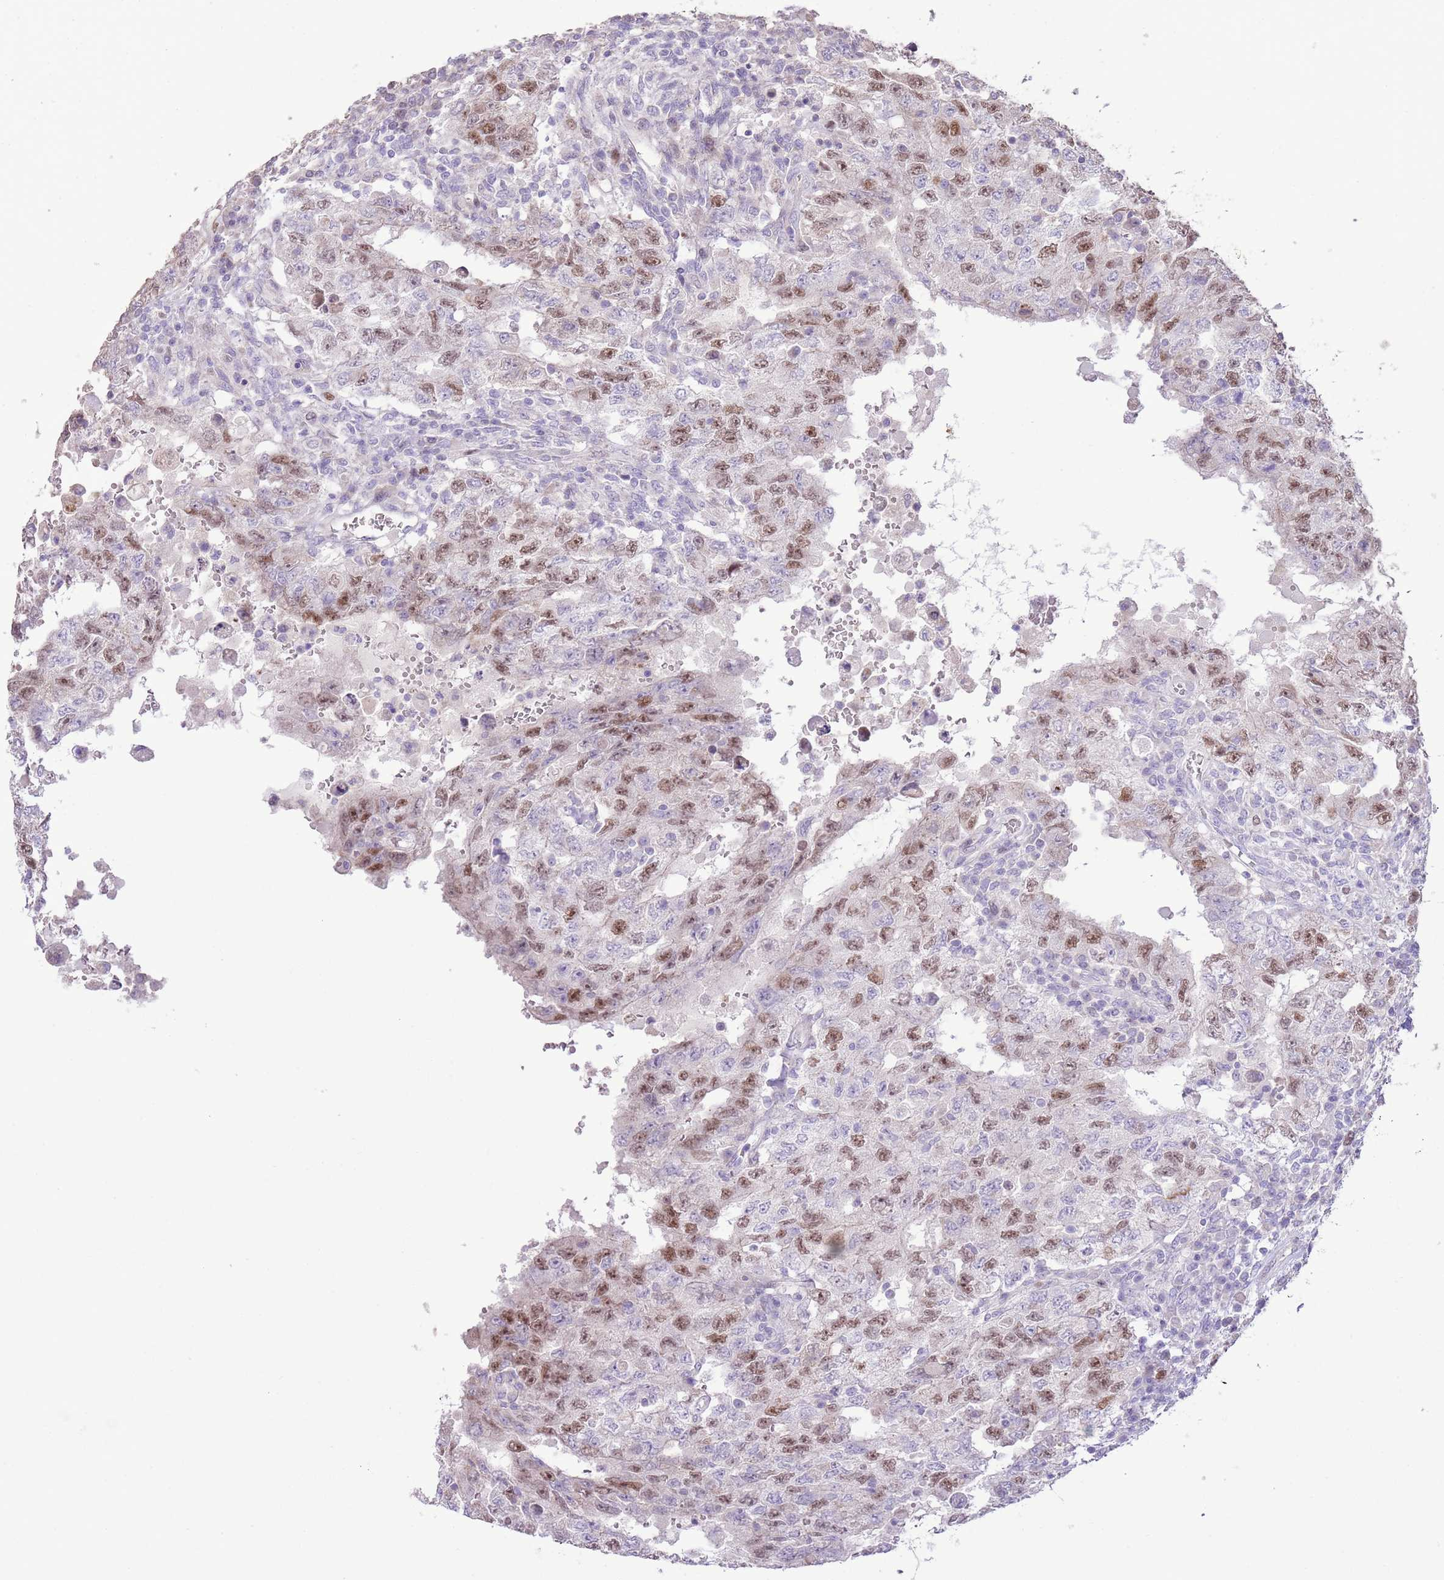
{"staining": {"intensity": "moderate", "quantity": "25%-75%", "location": "nuclear"}, "tissue": "testis cancer", "cell_type": "Tumor cells", "image_type": "cancer", "snomed": [{"axis": "morphology", "description": "Carcinoma, Embryonal, NOS"}, {"axis": "topography", "description": "Testis"}], "caption": "DAB (3,3'-diaminobenzidine) immunohistochemical staining of human testis embryonal carcinoma displays moderate nuclear protein staining in approximately 25%-75% of tumor cells.", "gene": "GMNN", "patient": {"sex": "male", "age": 26}}